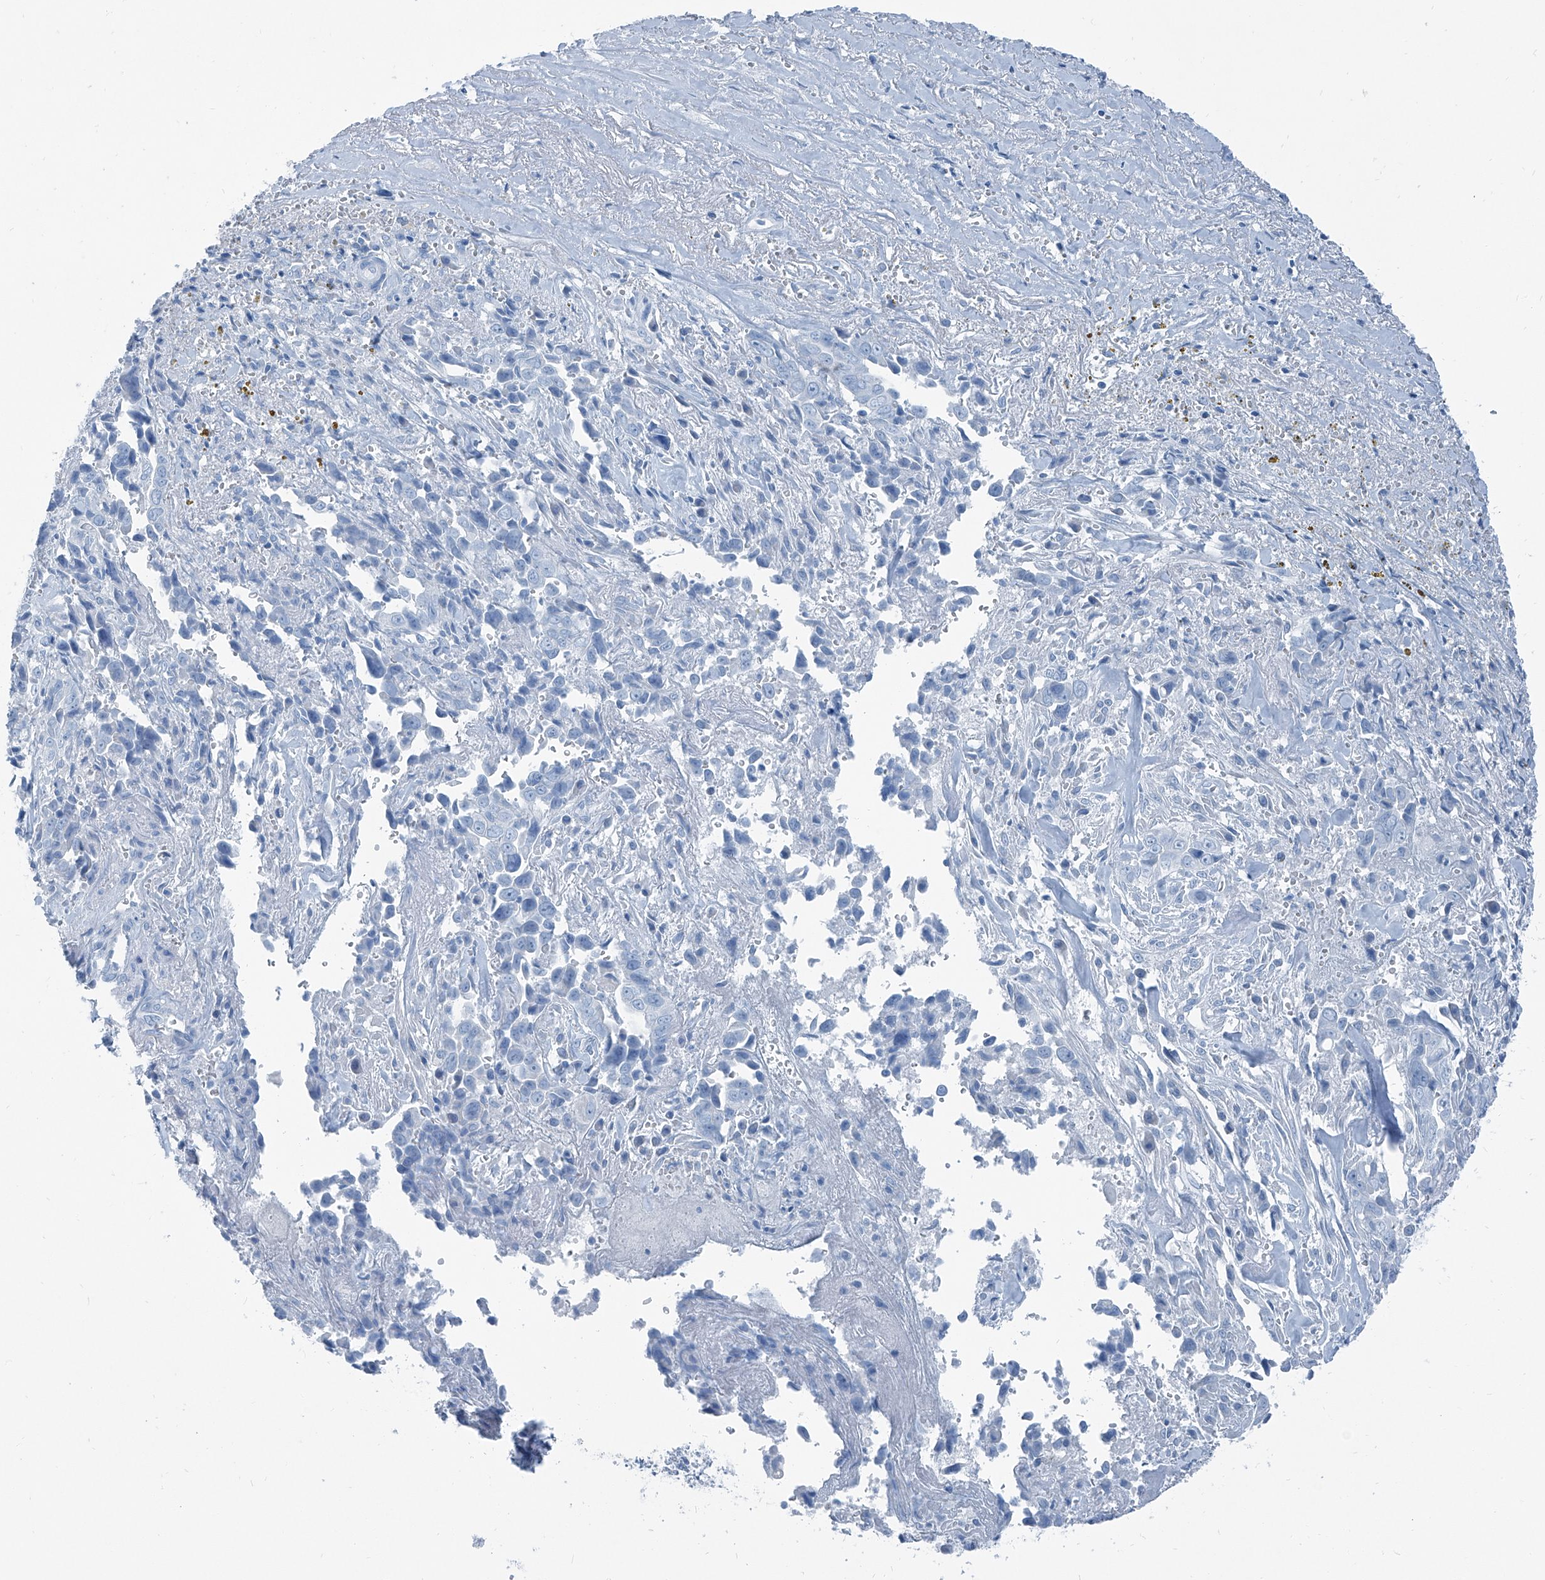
{"staining": {"intensity": "negative", "quantity": "none", "location": "none"}, "tissue": "liver cancer", "cell_type": "Tumor cells", "image_type": "cancer", "snomed": [{"axis": "morphology", "description": "Cholangiocarcinoma"}, {"axis": "topography", "description": "Liver"}], "caption": "IHC of liver cholangiocarcinoma shows no positivity in tumor cells. (DAB immunohistochemistry visualized using brightfield microscopy, high magnification).", "gene": "RGN", "patient": {"sex": "female", "age": 79}}